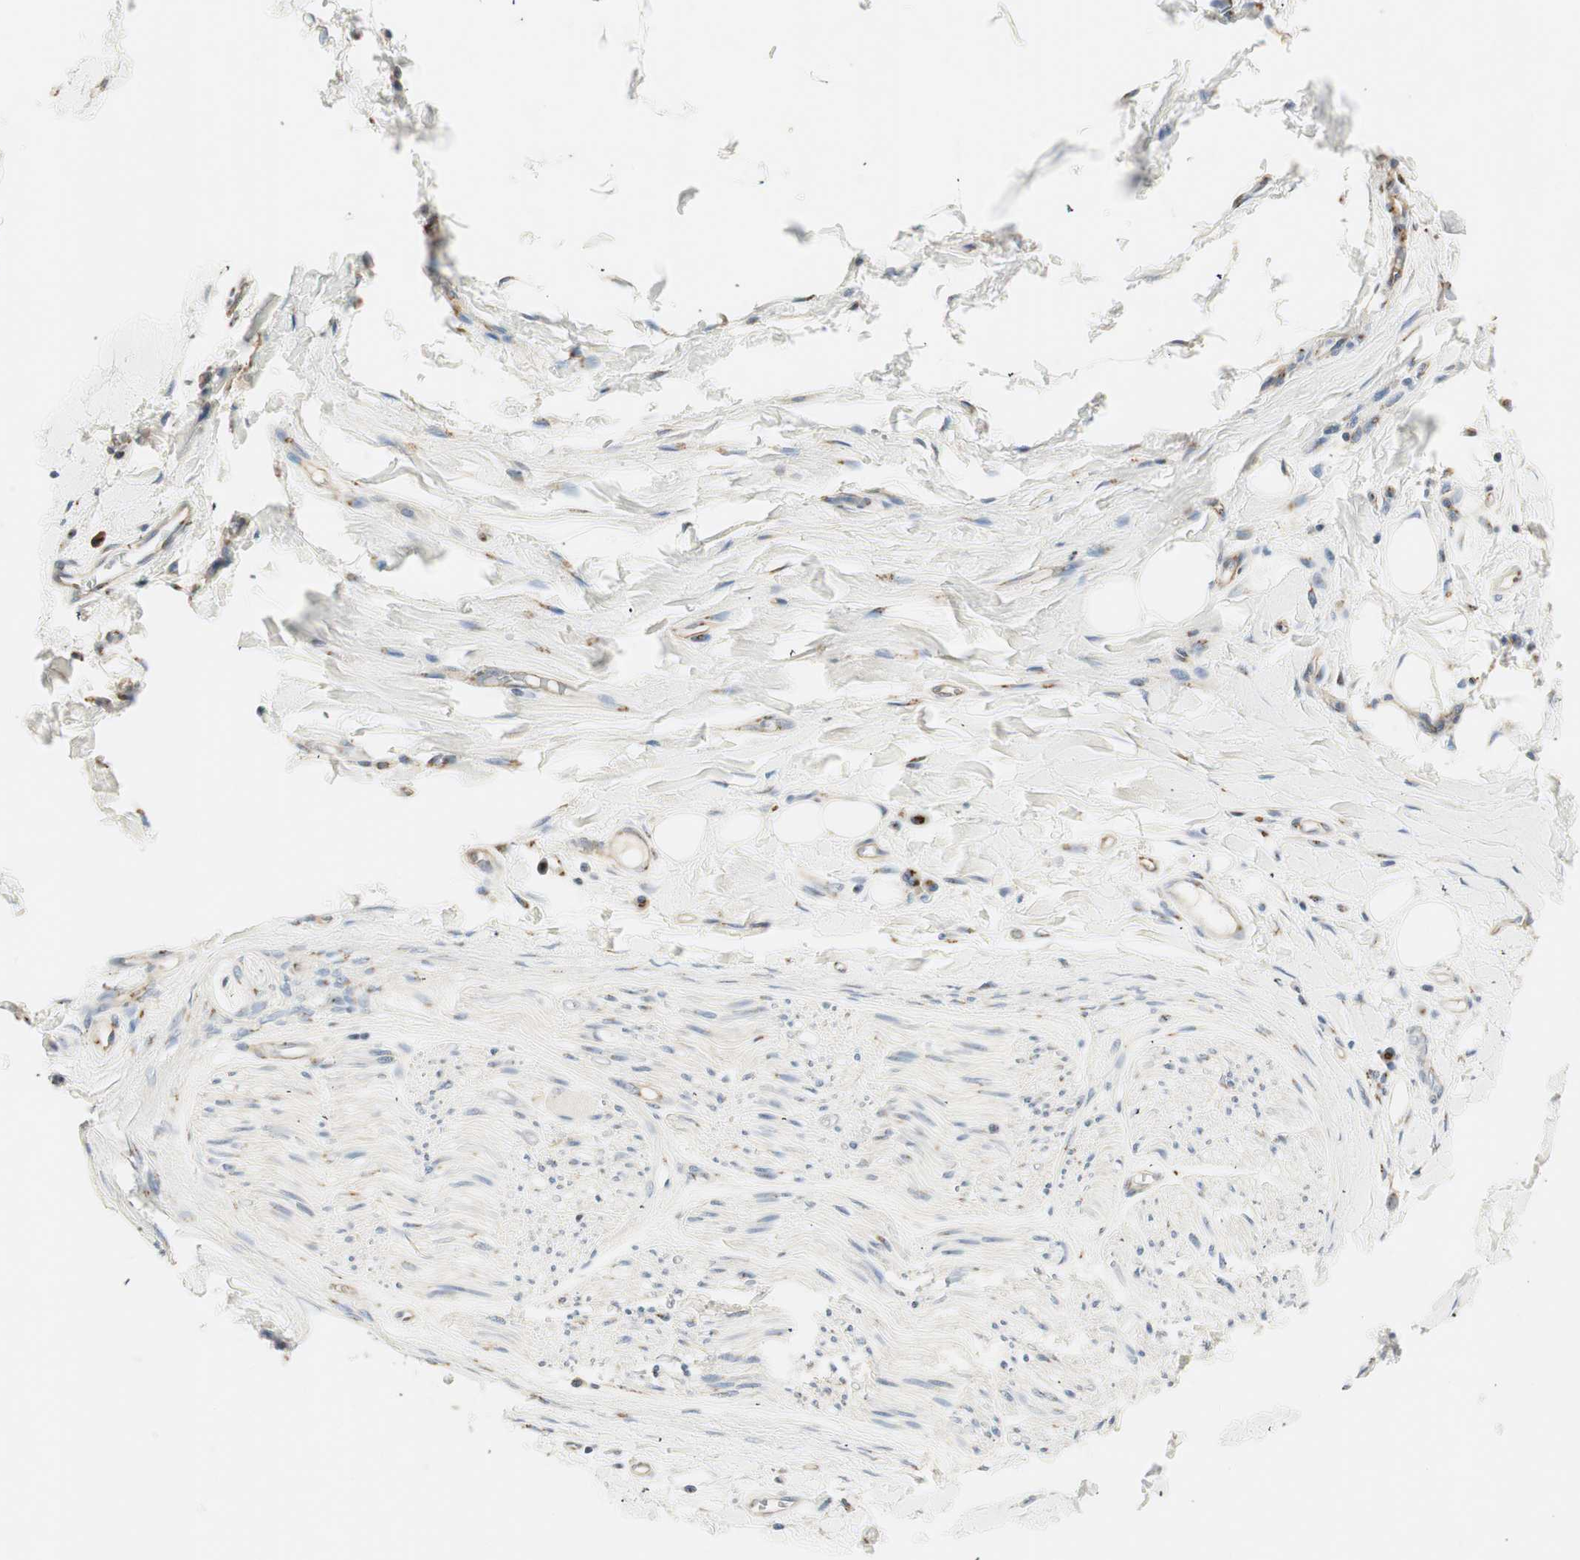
{"staining": {"intensity": "negative", "quantity": "none", "location": "none"}, "tissue": "adipose tissue", "cell_type": "Adipocytes", "image_type": "normal", "snomed": [{"axis": "morphology", "description": "Normal tissue, NOS"}, {"axis": "morphology", "description": "Adenocarcinoma, NOS"}, {"axis": "topography", "description": "Esophagus"}], "caption": "This is a photomicrograph of immunohistochemistry staining of unremarkable adipose tissue, which shows no expression in adipocytes. (Stains: DAB immunohistochemistry (IHC) with hematoxylin counter stain, Microscopy: brightfield microscopy at high magnification).", "gene": "TMF1", "patient": {"sex": "male", "age": 62}}